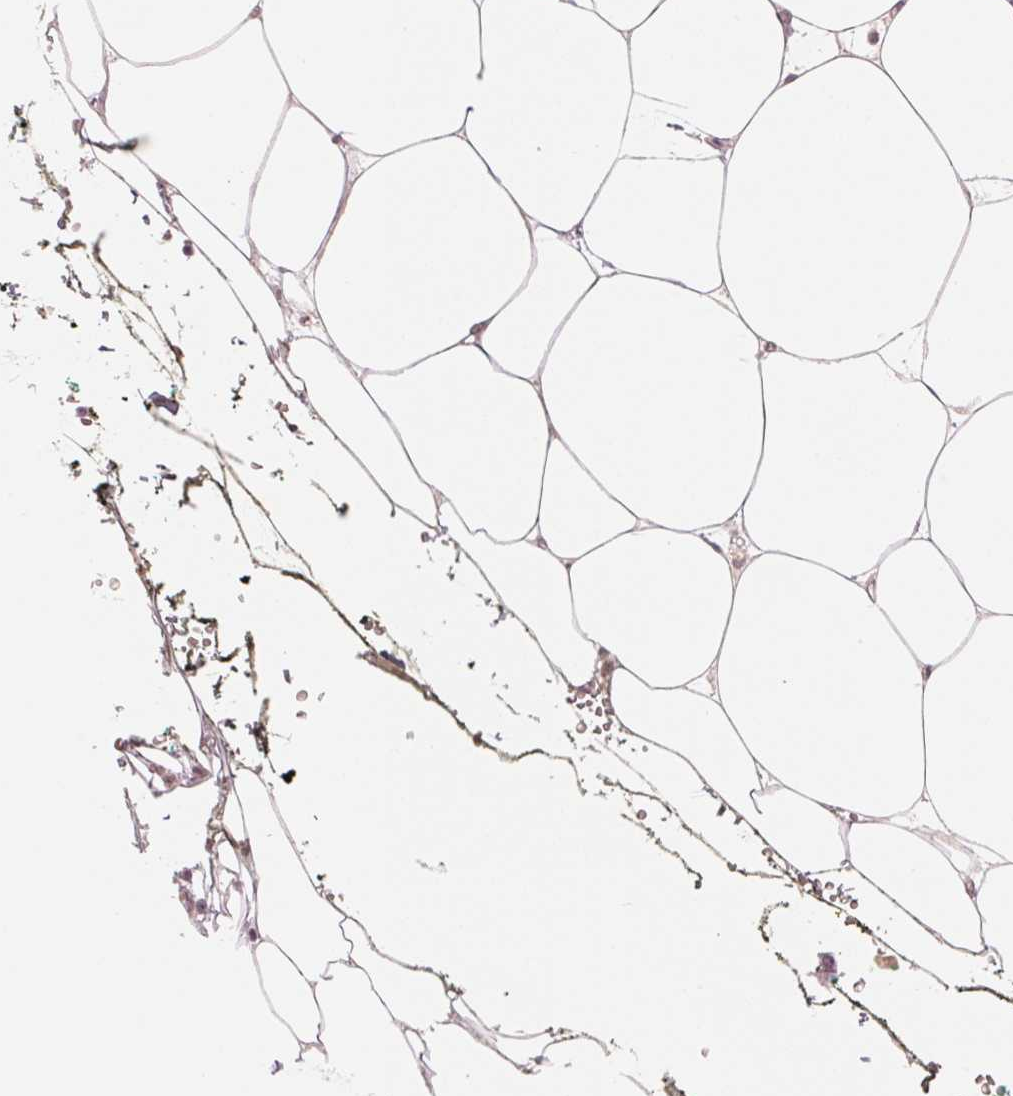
{"staining": {"intensity": "moderate", "quantity": "<25%", "location": "cytoplasmic/membranous"}, "tissue": "adipose tissue", "cell_type": "Adipocytes", "image_type": "normal", "snomed": [{"axis": "morphology", "description": "Normal tissue, NOS"}, {"axis": "topography", "description": "Adipose tissue"}, {"axis": "topography", "description": "Pancreas"}, {"axis": "topography", "description": "Peripheral nerve tissue"}], "caption": "The photomicrograph exhibits staining of unremarkable adipose tissue, revealing moderate cytoplasmic/membranous protein staining (brown color) within adipocytes.", "gene": "SLC17A4", "patient": {"sex": "female", "age": 58}}